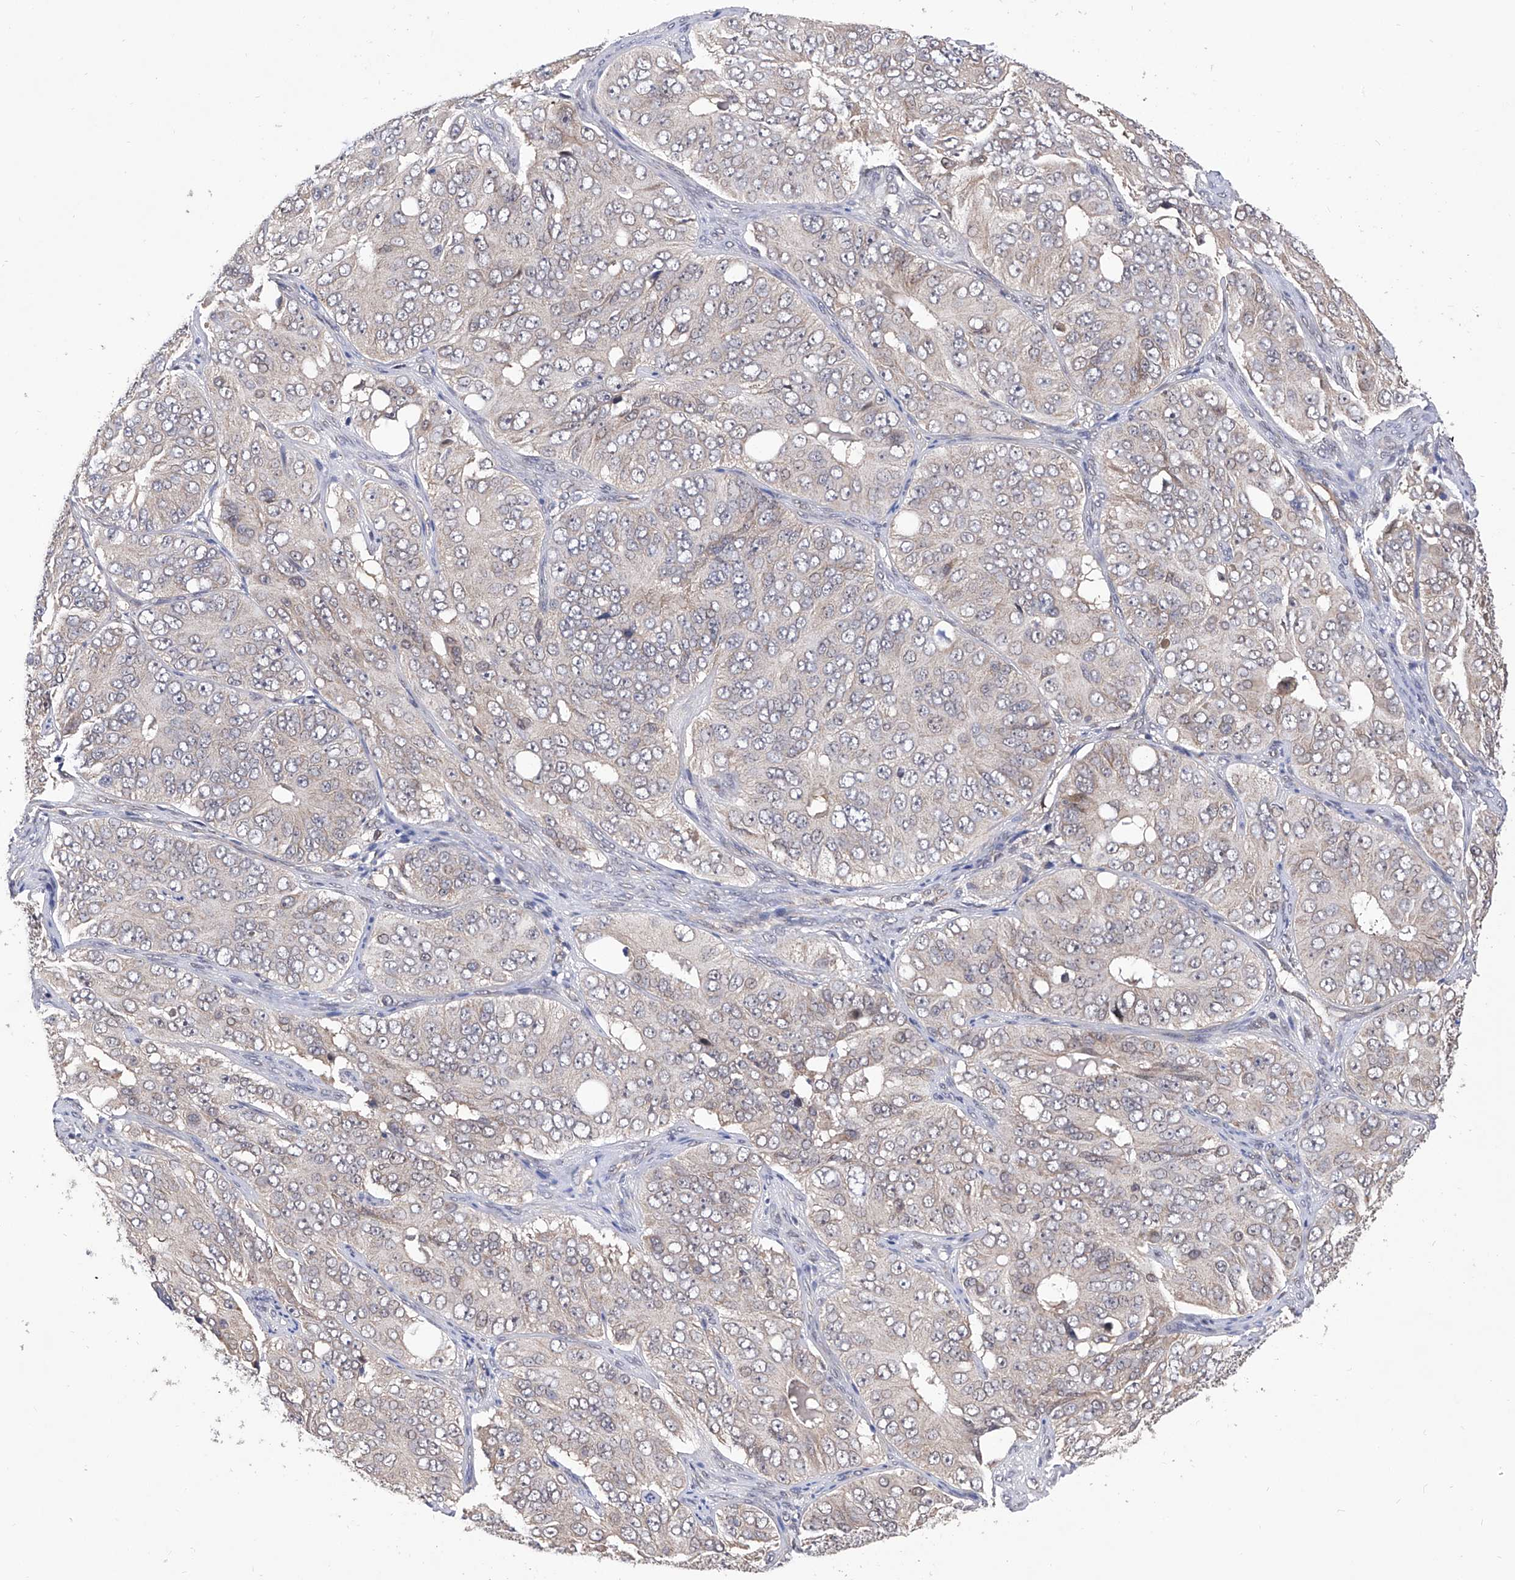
{"staining": {"intensity": "negative", "quantity": "none", "location": "none"}, "tissue": "ovarian cancer", "cell_type": "Tumor cells", "image_type": "cancer", "snomed": [{"axis": "morphology", "description": "Carcinoma, endometroid"}, {"axis": "topography", "description": "Ovary"}], "caption": "Immunohistochemistry image of neoplastic tissue: endometroid carcinoma (ovarian) stained with DAB reveals no significant protein positivity in tumor cells.", "gene": "USP45", "patient": {"sex": "female", "age": 51}}